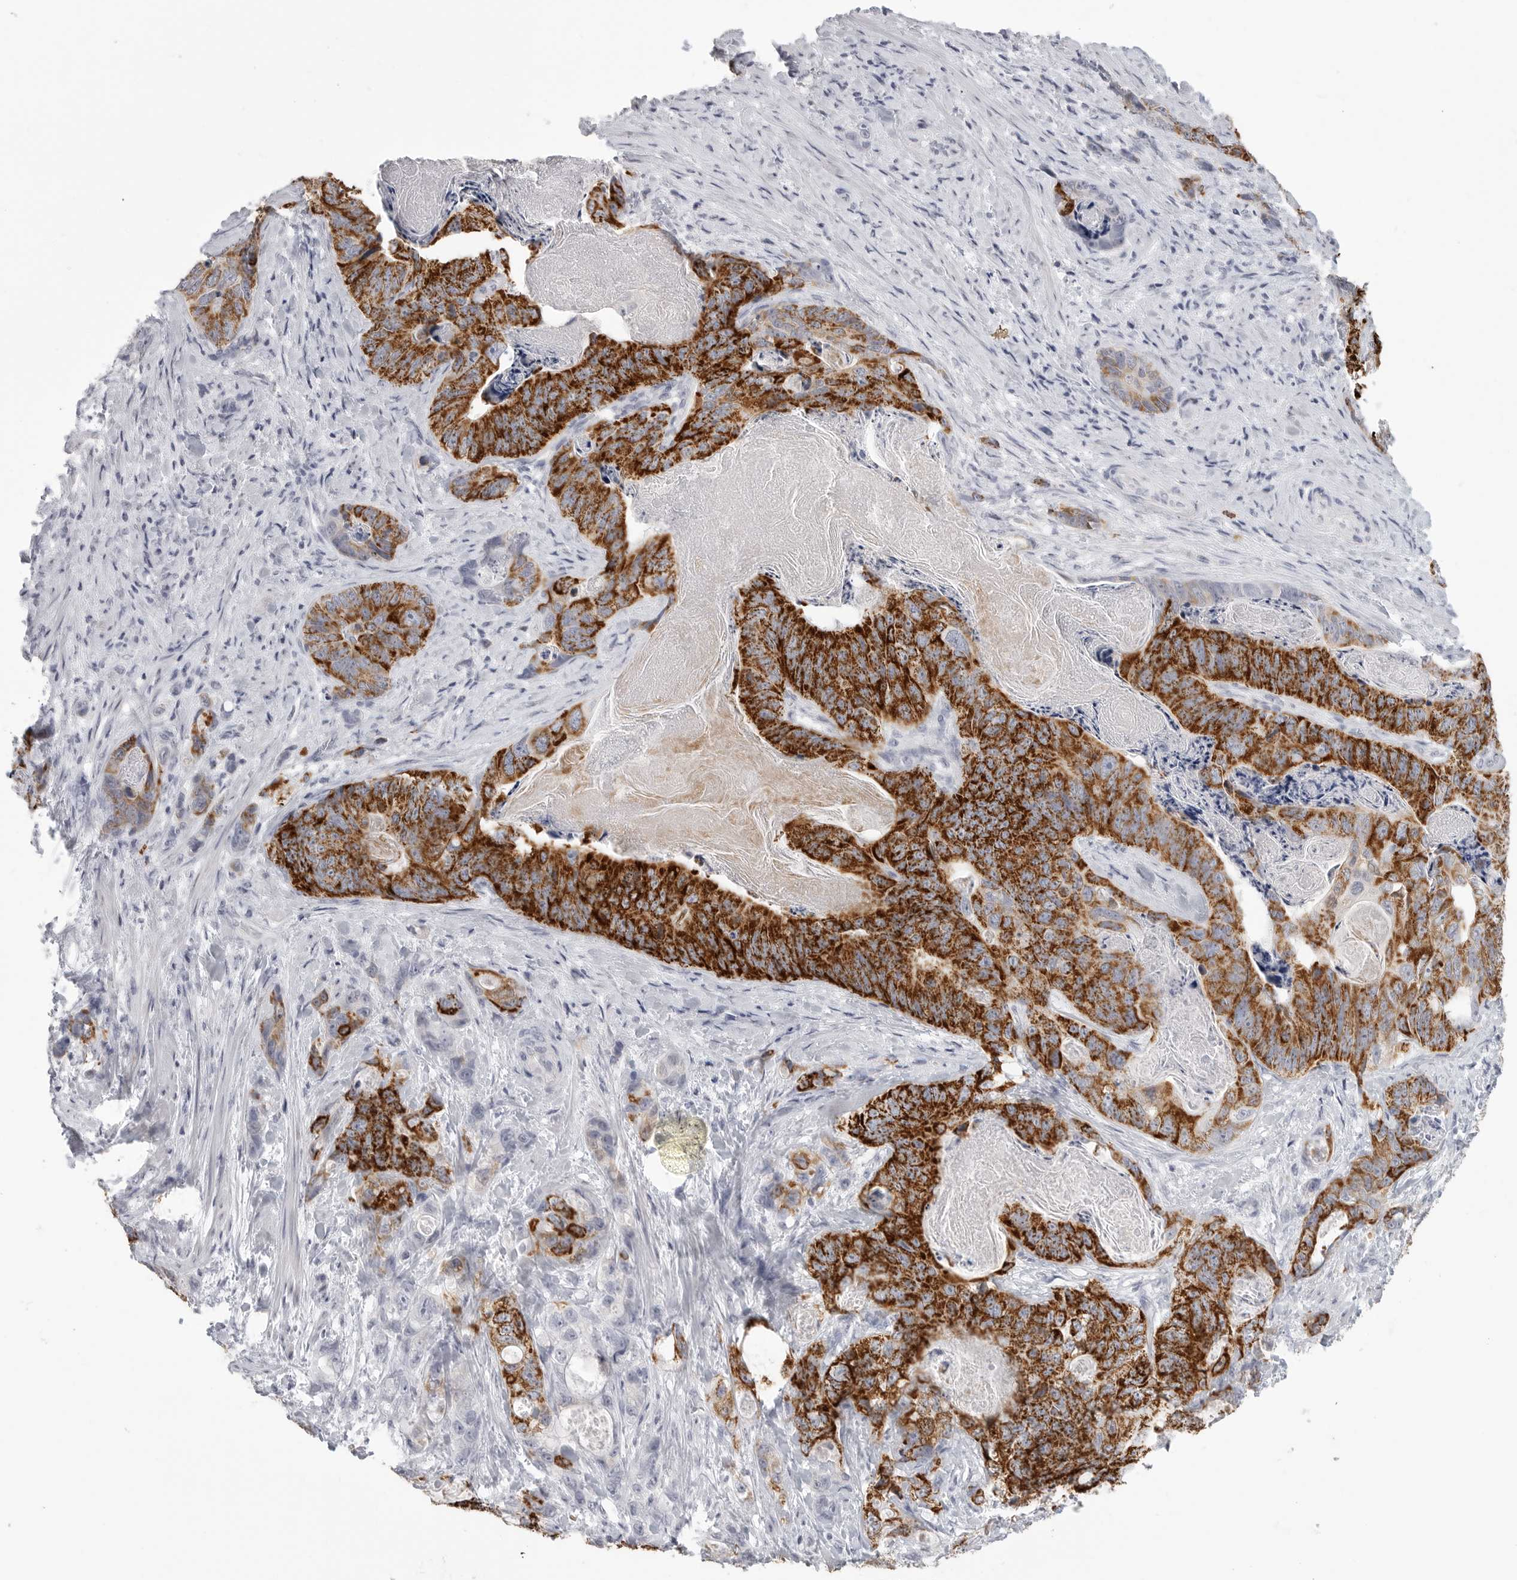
{"staining": {"intensity": "strong", "quantity": ">75%", "location": "cytoplasmic/membranous"}, "tissue": "stomach cancer", "cell_type": "Tumor cells", "image_type": "cancer", "snomed": [{"axis": "morphology", "description": "Normal tissue, NOS"}, {"axis": "morphology", "description": "Adenocarcinoma, NOS"}, {"axis": "topography", "description": "Stomach"}], "caption": "Strong cytoplasmic/membranous positivity is appreciated in approximately >75% of tumor cells in stomach cancer.", "gene": "HMGCS2", "patient": {"sex": "female", "age": 89}}